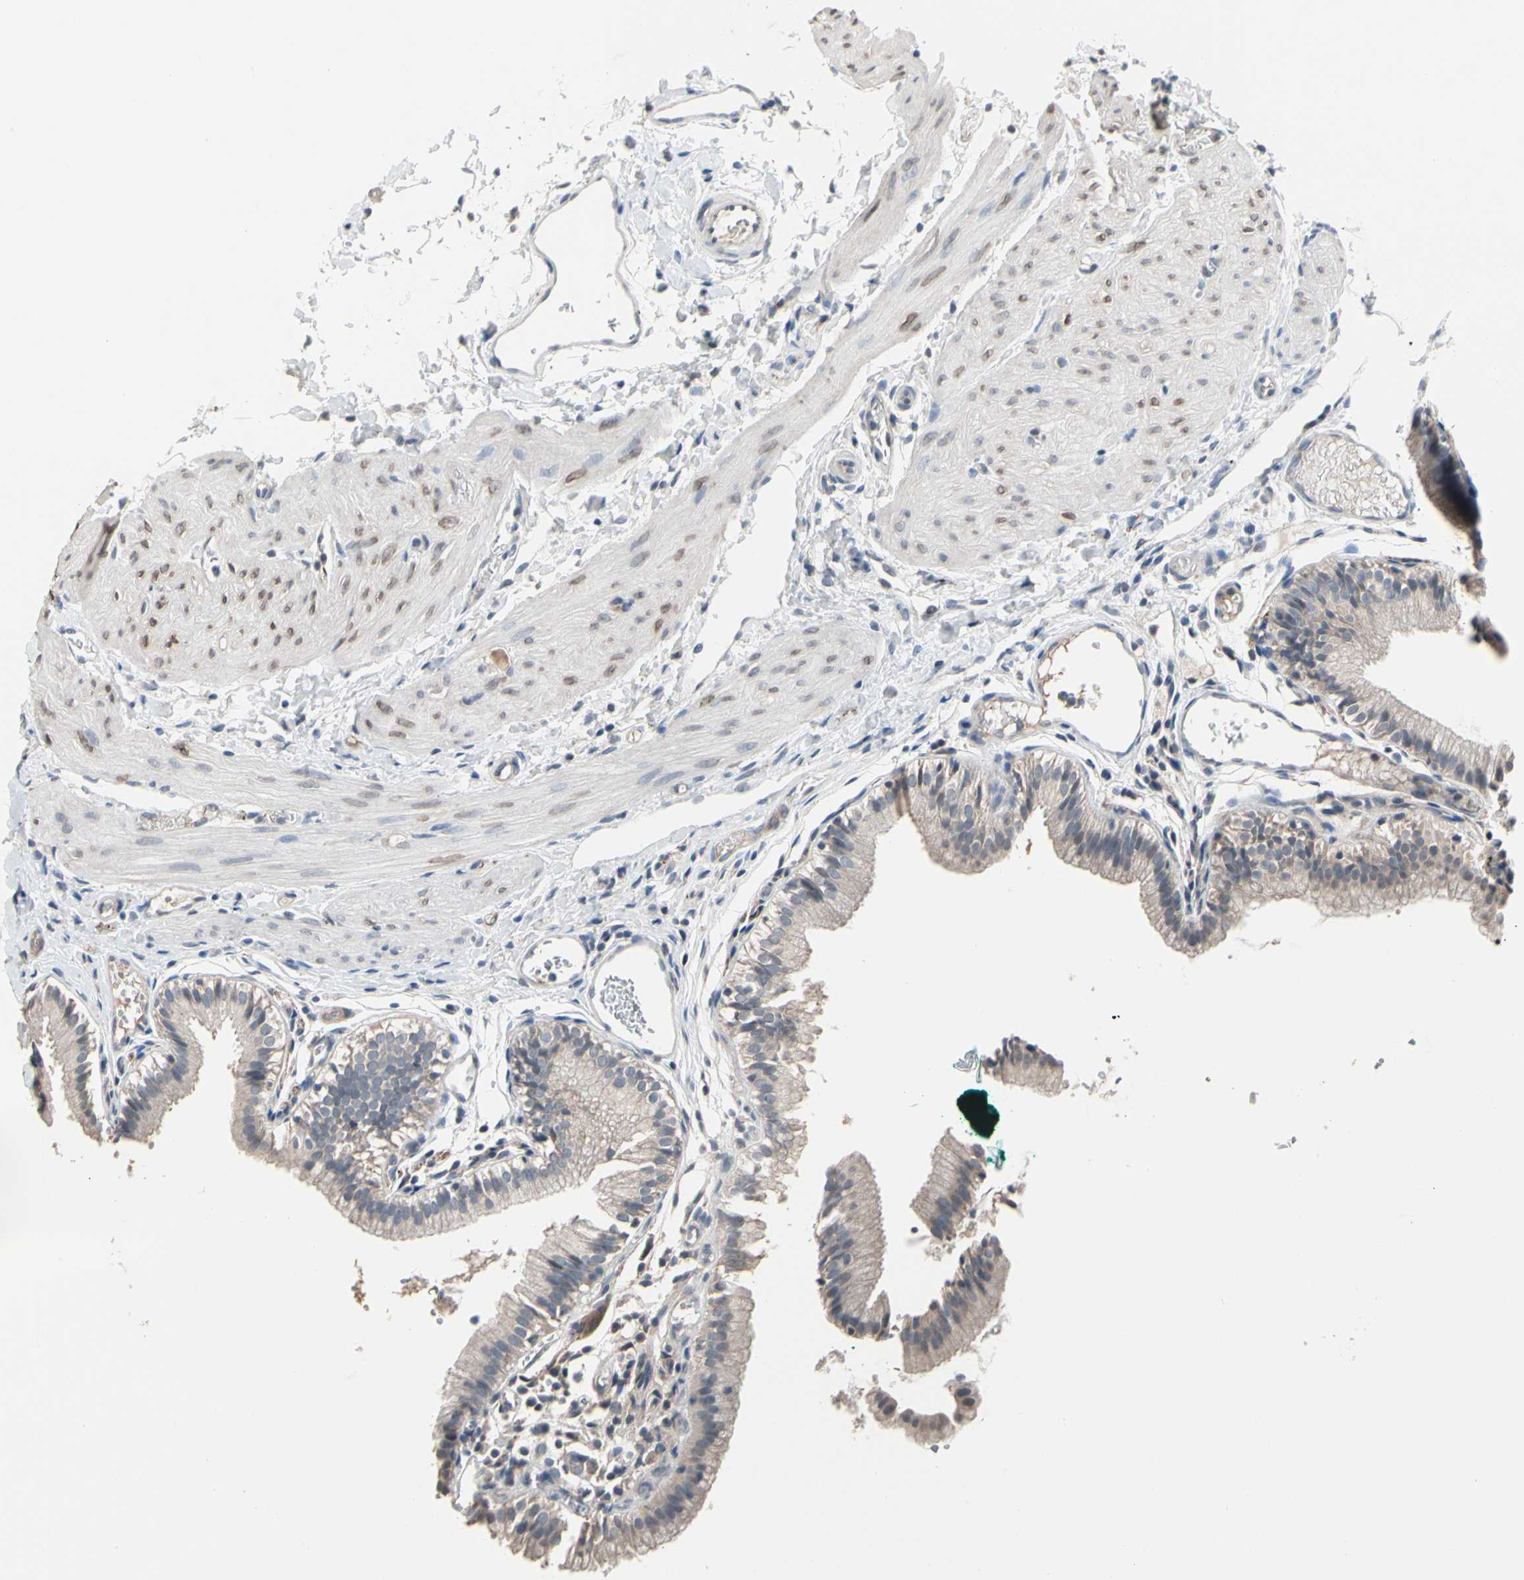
{"staining": {"intensity": "weak", "quantity": ">75%", "location": "cytoplasmic/membranous"}, "tissue": "gallbladder", "cell_type": "Glandular cells", "image_type": "normal", "snomed": [{"axis": "morphology", "description": "Normal tissue, NOS"}, {"axis": "topography", "description": "Gallbladder"}], "caption": "A brown stain shows weak cytoplasmic/membranous staining of a protein in glandular cells of unremarkable human gallbladder.", "gene": "SV2A", "patient": {"sex": "female", "age": 26}}